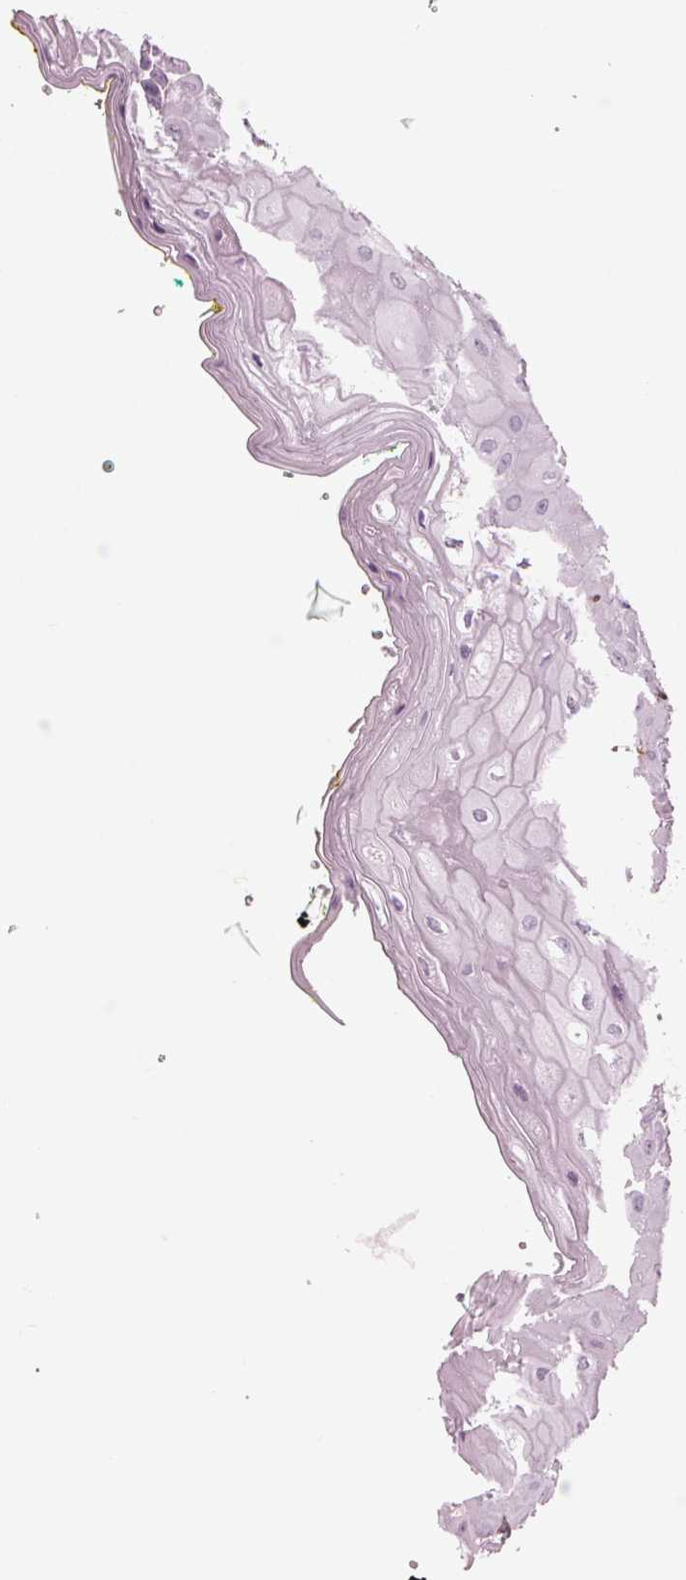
{"staining": {"intensity": "negative", "quantity": "none", "location": "none"}, "tissue": "oral mucosa", "cell_type": "Squamous epithelial cells", "image_type": "normal", "snomed": [{"axis": "morphology", "description": "Normal tissue, NOS"}, {"axis": "morphology", "description": "Squamous cell carcinoma, NOS"}, {"axis": "topography", "description": "Oral tissue"}, {"axis": "topography", "description": "Head-Neck"}], "caption": "Immunohistochemistry photomicrograph of benign oral mucosa stained for a protein (brown), which demonstrates no positivity in squamous epithelial cells. (DAB immunohistochemistry (IHC) visualized using brightfield microscopy, high magnification).", "gene": "BTLA", "patient": {"sex": "female", "age": 70}}